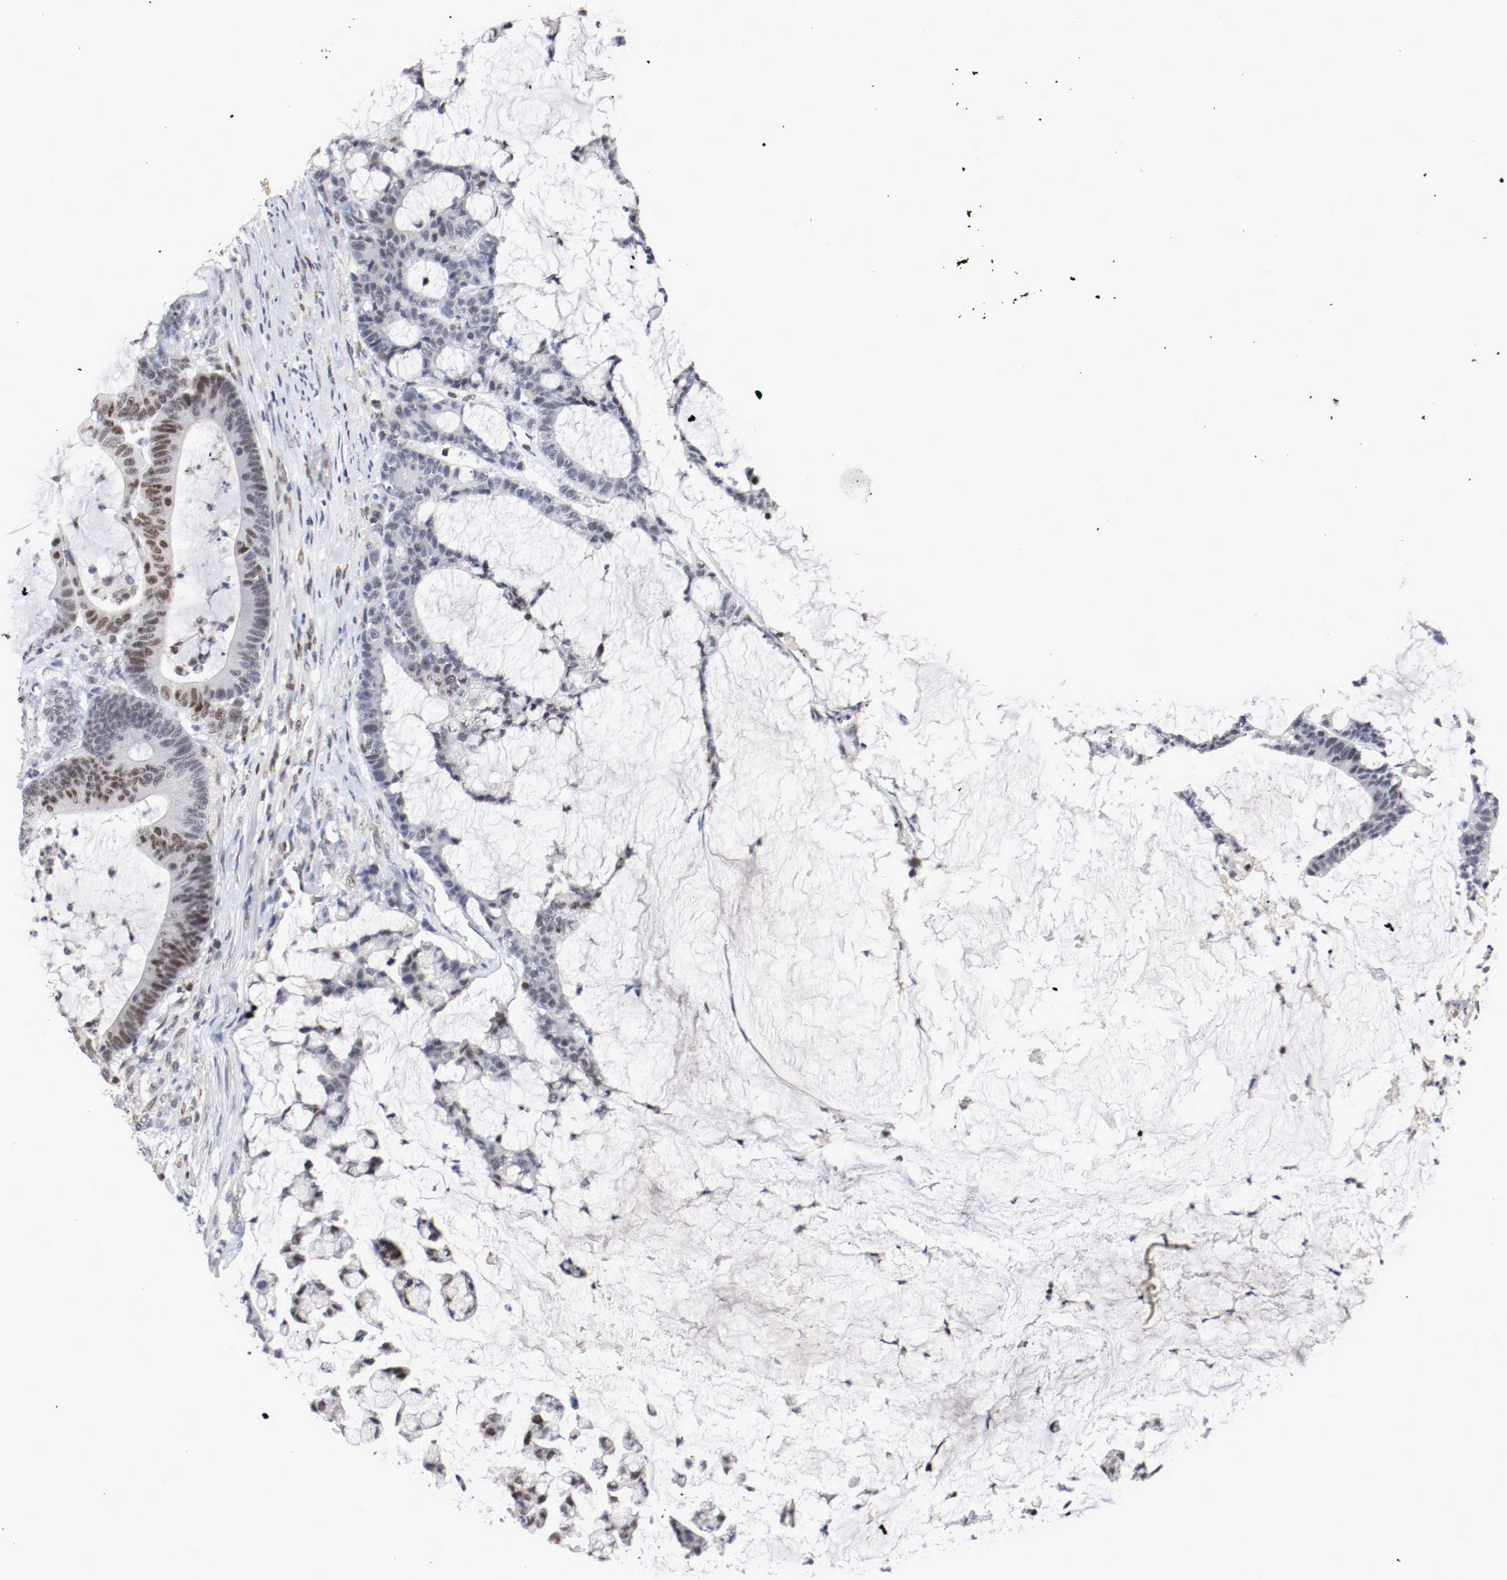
{"staining": {"intensity": "strong", "quantity": "25%-75%", "location": "nuclear"}, "tissue": "colorectal cancer", "cell_type": "Tumor cells", "image_type": "cancer", "snomed": [{"axis": "morphology", "description": "Adenocarcinoma, NOS"}, {"axis": "topography", "description": "Colon"}], "caption": "Colorectal cancer (adenocarcinoma) was stained to show a protein in brown. There is high levels of strong nuclear positivity in about 25%-75% of tumor cells. The staining is performed using DAB brown chromogen to label protein expression. The nuclei are counter-stained blue using hematoxylin.", "gene": "JUND", "patient": {"sex": "female", "age": 84}}